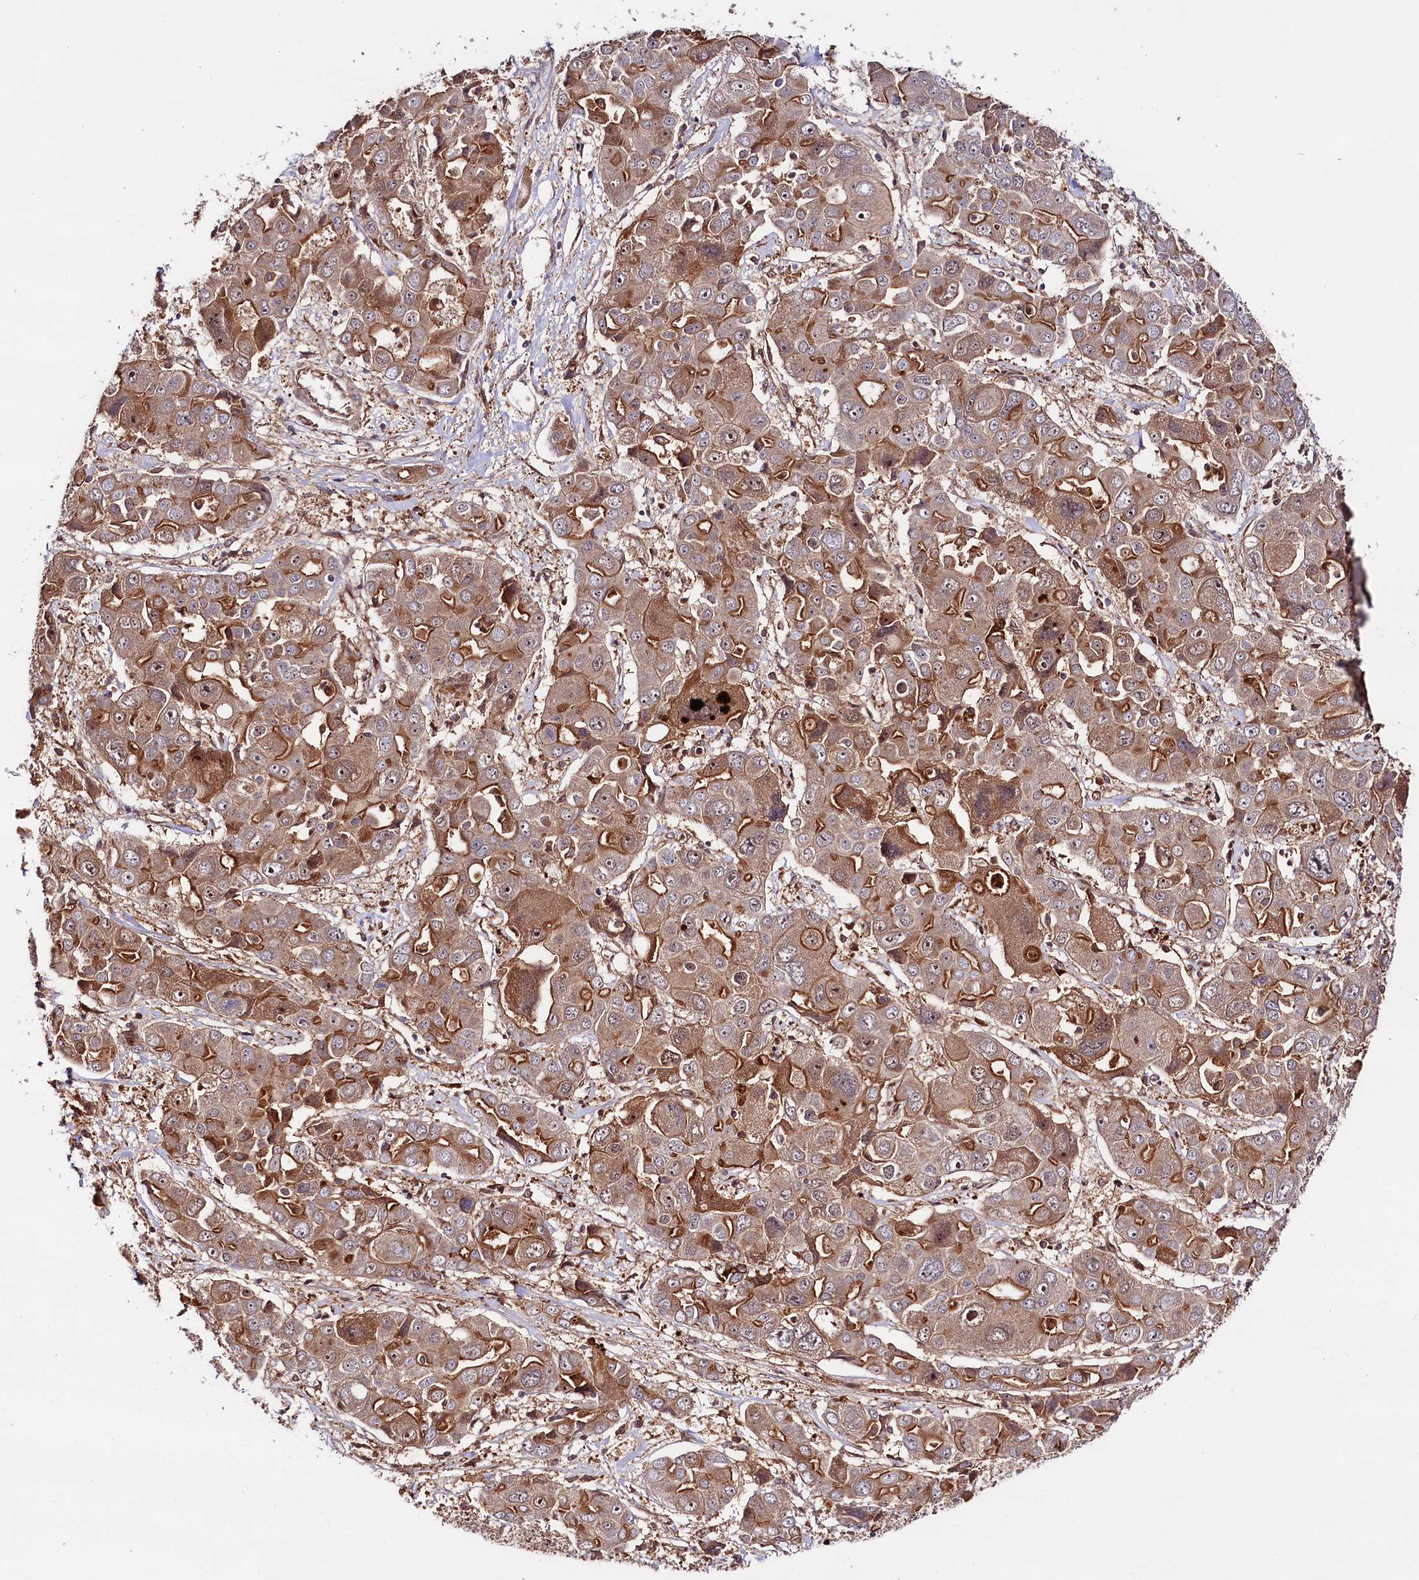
{"staining": {"intensity": "moderate", "quantity": ">75%", "location": "cytoplasmic/membranous"}, "tissue": "liver cancer", "cell_type": "Tumor cells", "image_type": "cancer", "snomed": [{"axis": "morphology", "description": "Cholangiocarcinoma"}, {"axis": "topography", "description": "Liver"}], "caption": "Liver cancer stained with a protein marker demonstrates moderate staining in tumor cells.", "gene": "NEDD1", "patient": {"sex": "male", "age": 67}}